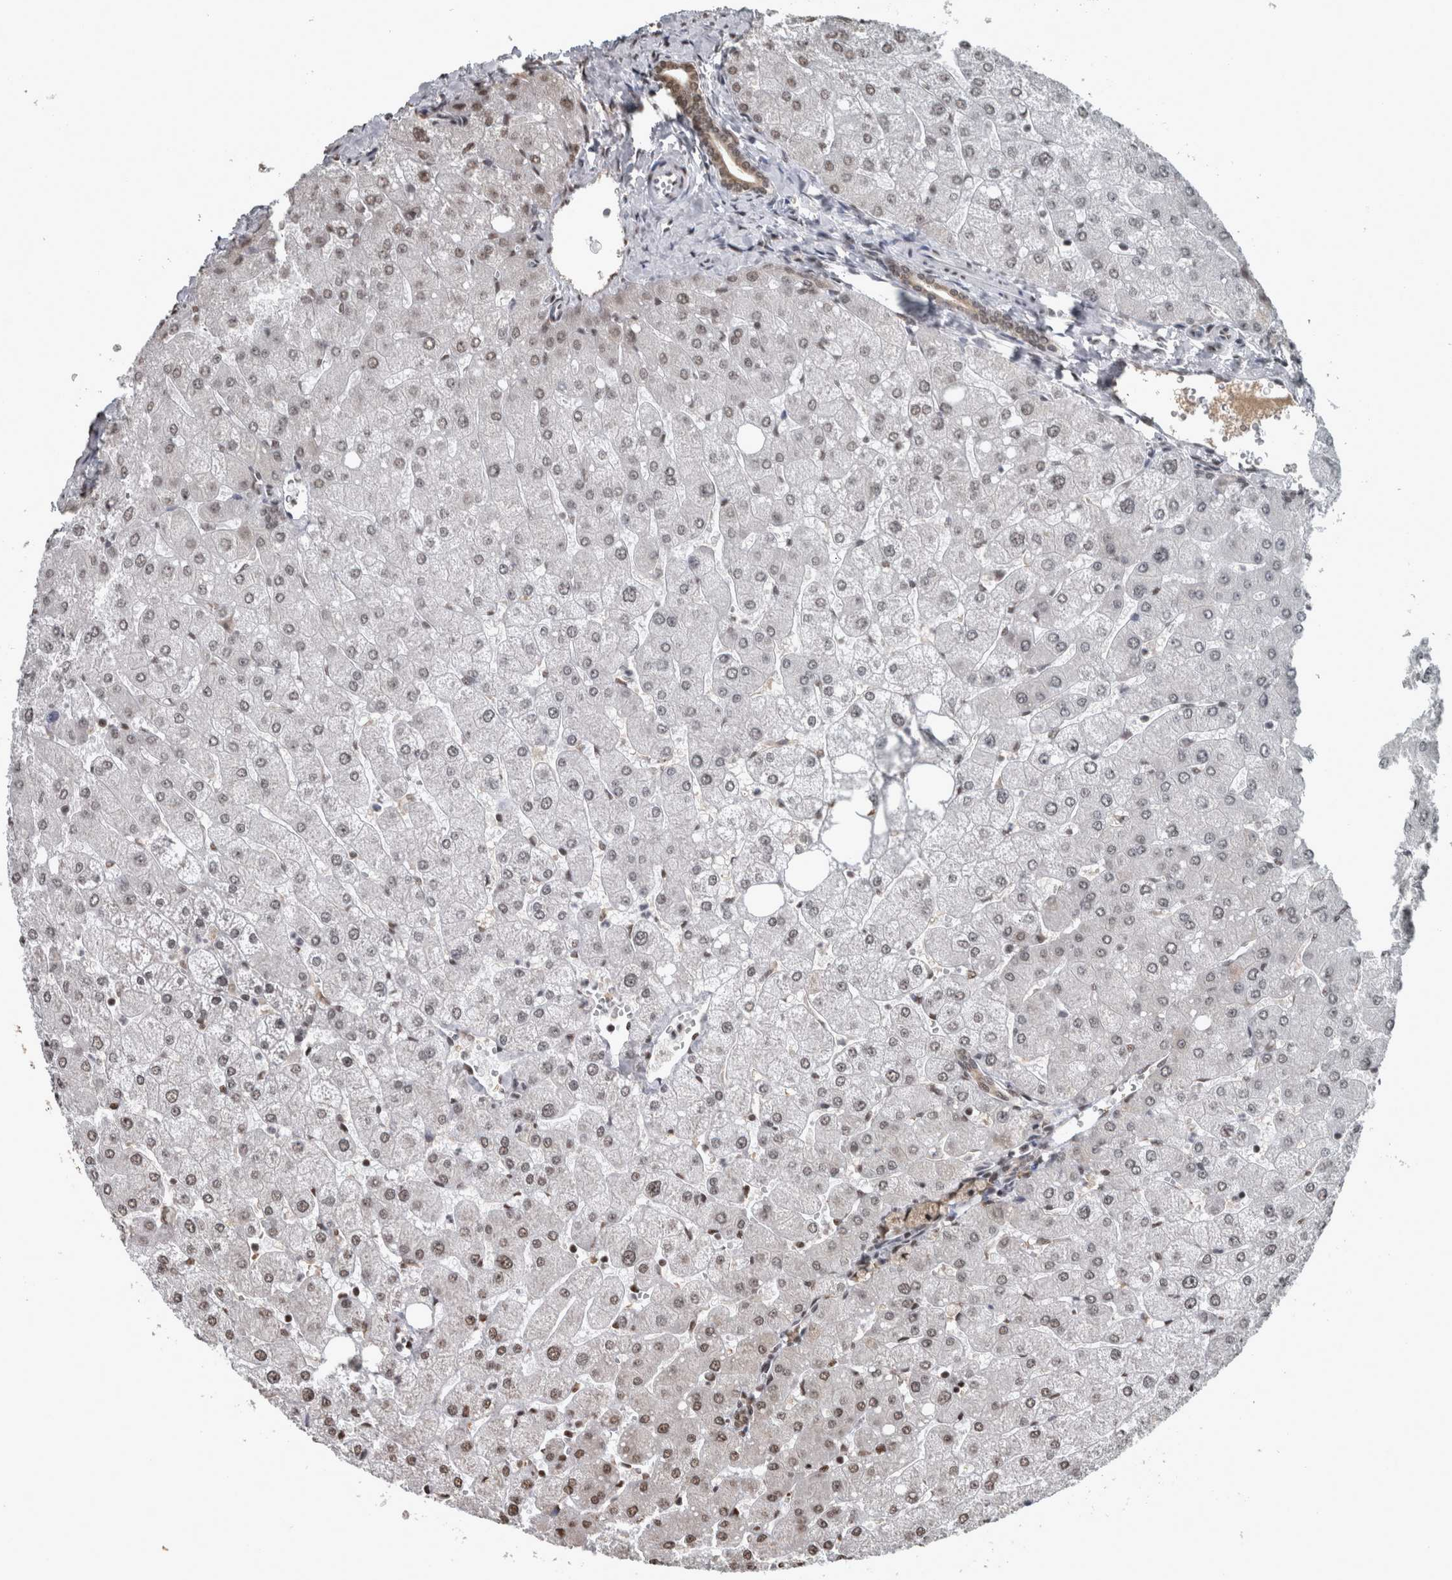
{"staining": {"intensity": "moderate", "quantity": ">75%", "location": "cytoplasmic/membranous,nuclear"}, "tissue": "liver", "cell_type": "Cholangiocytes", "image_type": "normal", "snomed": [{"axis": "morphology", "description": "Normal tissue, NOS"}, {"axis": "topography", "description": "Liver"}], "caption": "Protein analysis of normal liver shows moderate cytoplasmic/membranous,nuclear expression in about >75% of cholangiocytes. (Stains: DAB (3,3'-diaminobenzidine) in brown, nuclei in blue, Microscopy: brightfield microscopy at high magnification).", "gene": "TGS1", "patient": {"sex": "male", "age": 55}}